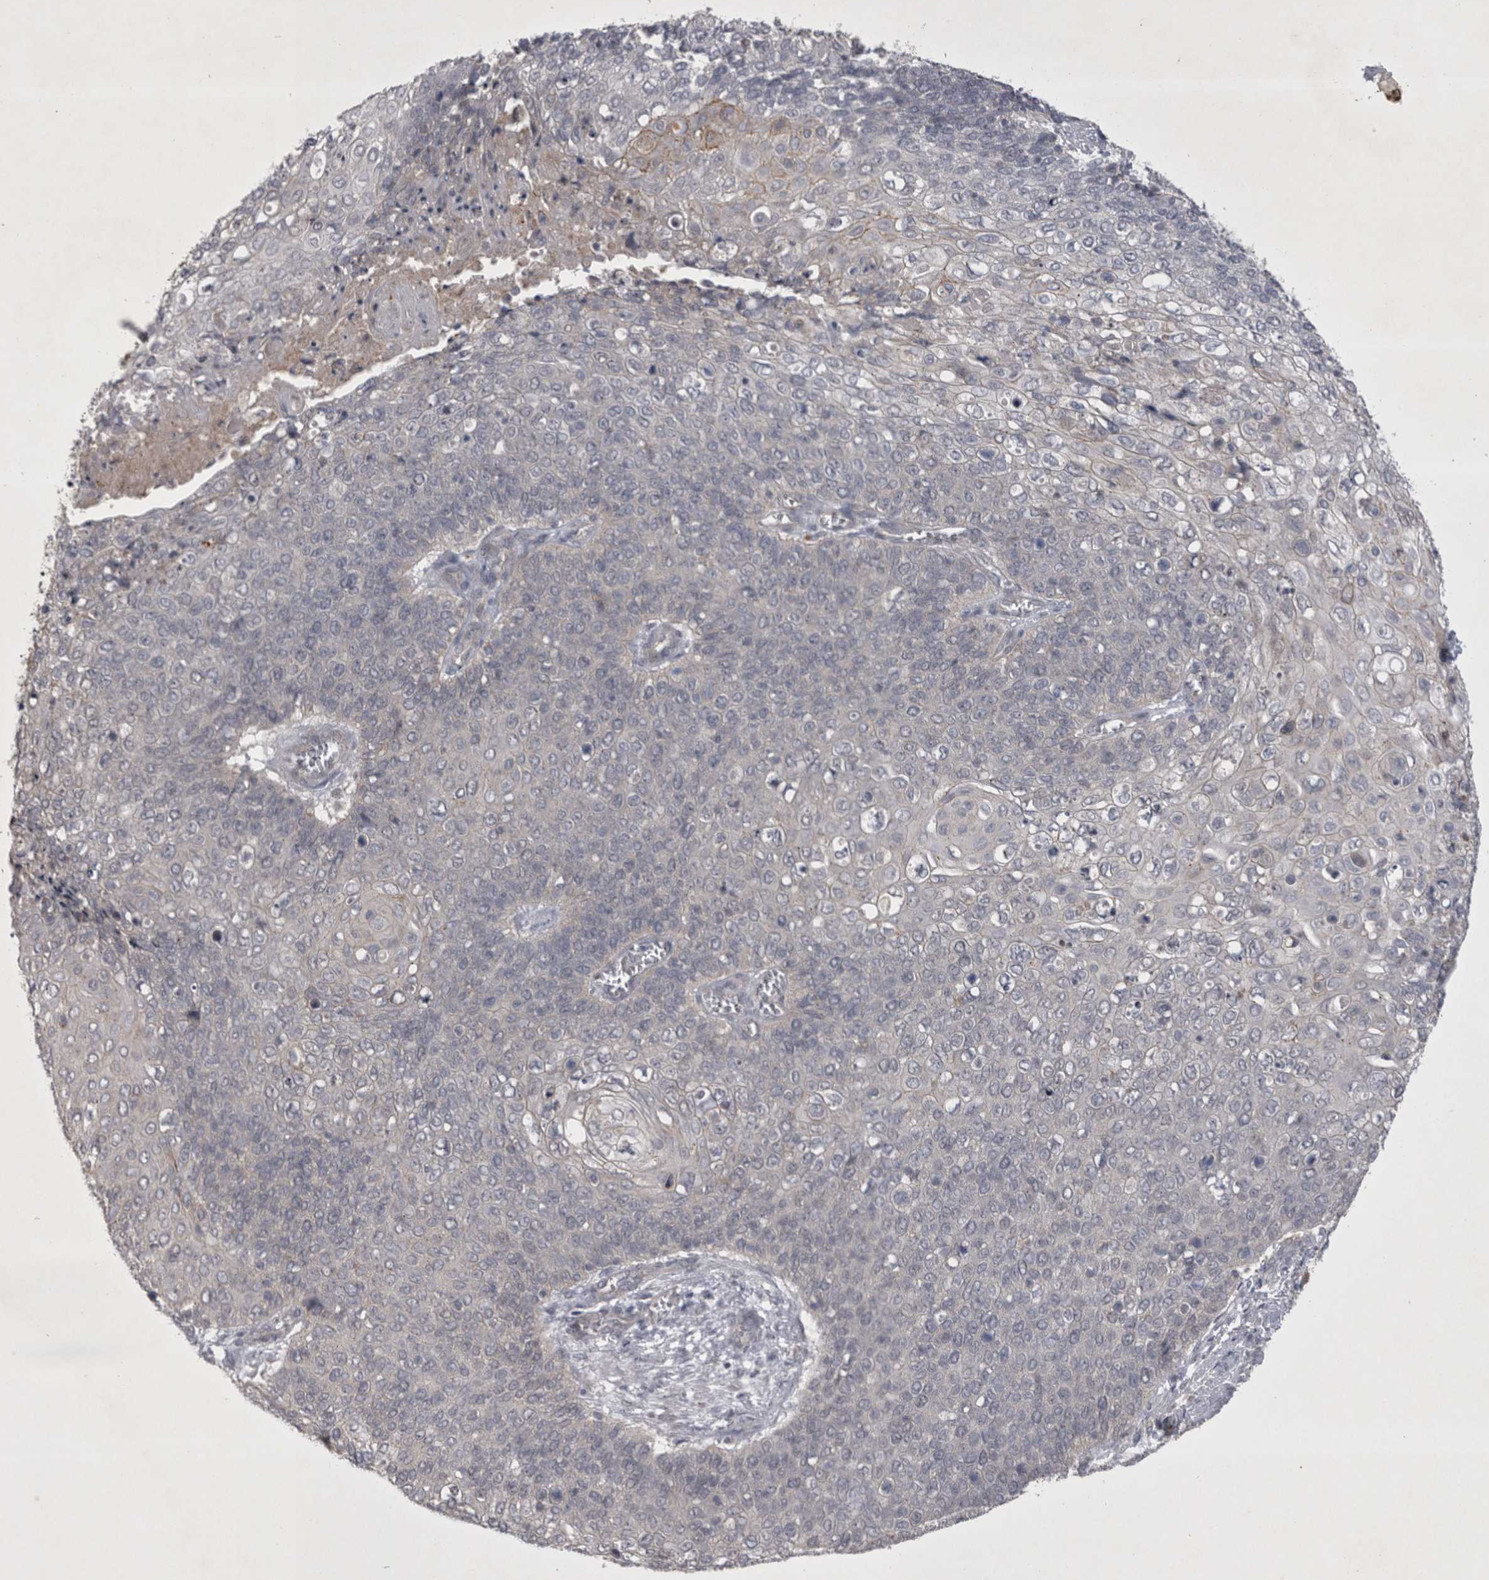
{"staining": {"intensity": "negative", "quantity": "none", "location": "none"}, "tissue": "cervical cancer", "cell_type": "Tumor cells", "image_type": "cancer", "snomed": [{"axis": "morphology", "description": "Squamous cell carcinoma, NOS"}, {"axis": "topography", "description": "Cervix"}], "caption": "IHC of cervical squamous cell carcinoma exhibits no expression in tumor cells.", "gene": "CTBS", "patient": {"sex": "female", "age": 39}}